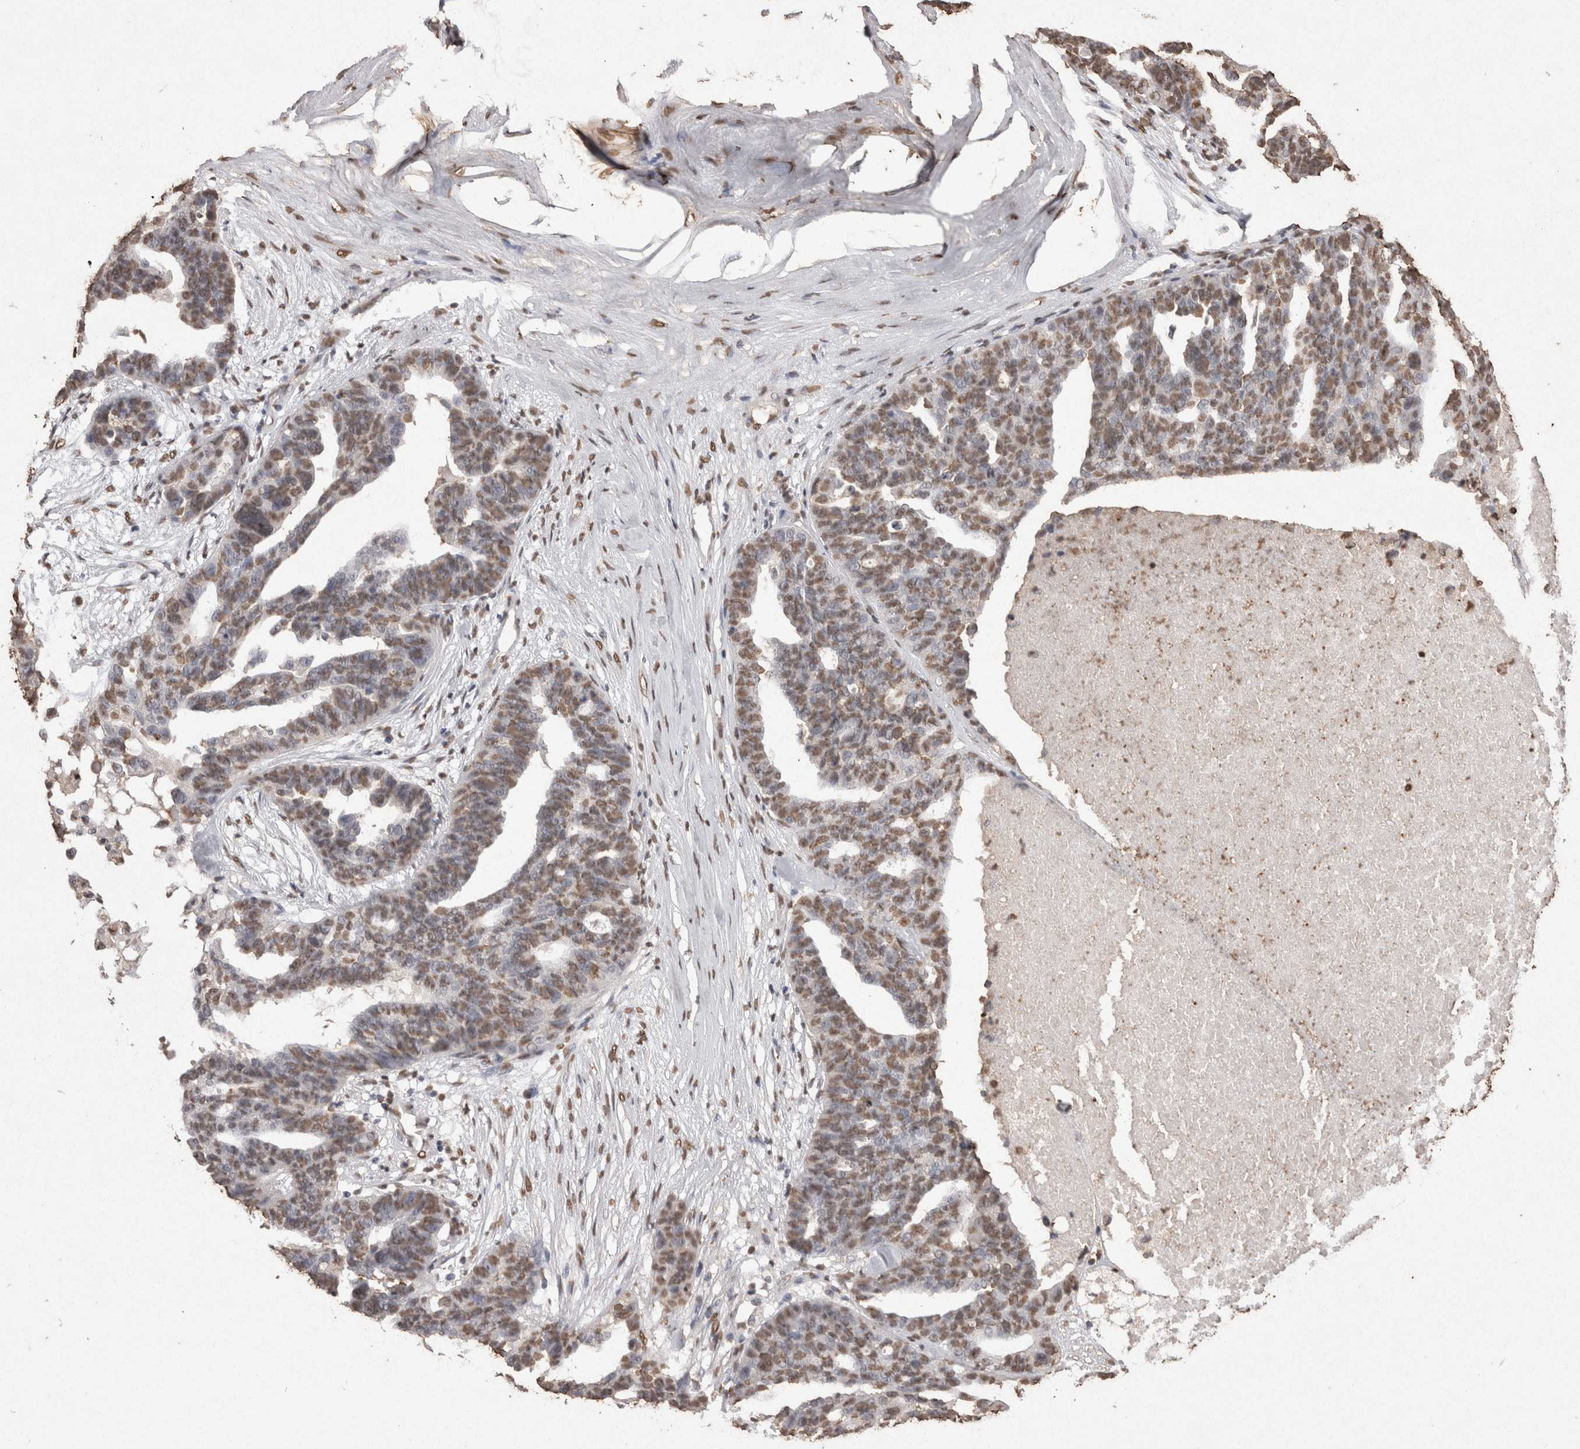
{"staining": {"intensity": "moderate", "quantity": "25%-75%", "location": "nuclear"}, "tissue": "ovarian cancer", "cell_type": "Tumor cells", "image_type": "cancer", "snomed": [{"axis": "morphology", "description": "Cystadenocarcinoma, serous, NOS"}, {"axis": "topography", "description": "Ovary"}], "caption": "Immunohistochemistry (IHC) (DAB) staining of ovarian cancer reveals moderate nuclear protein positivity in approximately 25%-75% of tumor cells.", "gene": "POU5F1", "patient": {"sex": "female", "age": 59}}